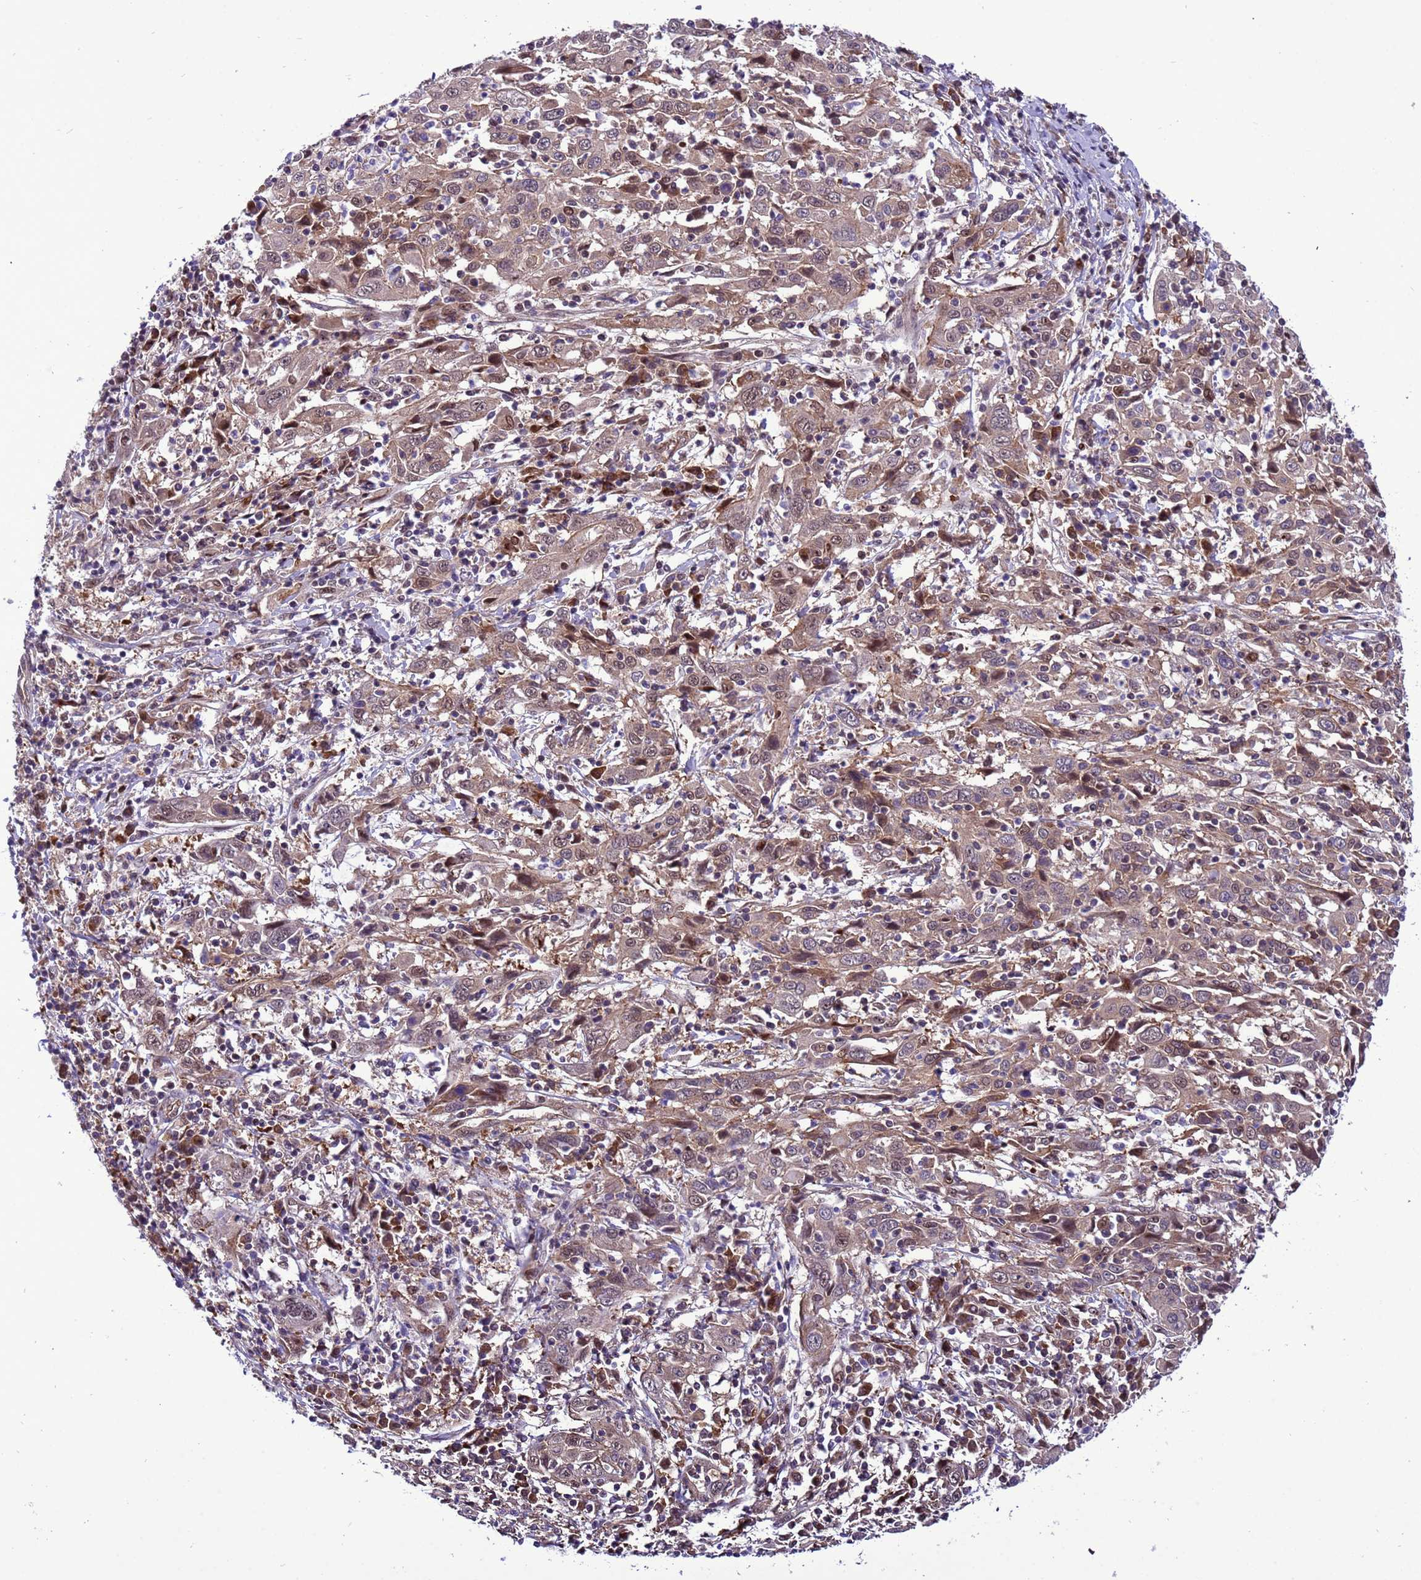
{"staining": {"intensity": "moderate", "quantity": ">75%", "location": "cytoplasmic/membranous,nuclear"}, "tissue": "cervical cancer", "cell_type": "Tumor cells", "image_type": "cancer", "snomed": [{"axis": "morphology", "description": "Squamous cell carcinoma, NOS"}, {"axis": "topography", "description": "Cervix"}], "caption": "The photomicrograph demonstrates immunohistochemical staining of squamous cell carcinoma (cervical). There is moderate cytoplasmic/membranous and nuclear positivity is appreciated in approximately >75% of tumor cells.", "gene": "RASD1", "patient": {"sex": "female", "age": 46}}